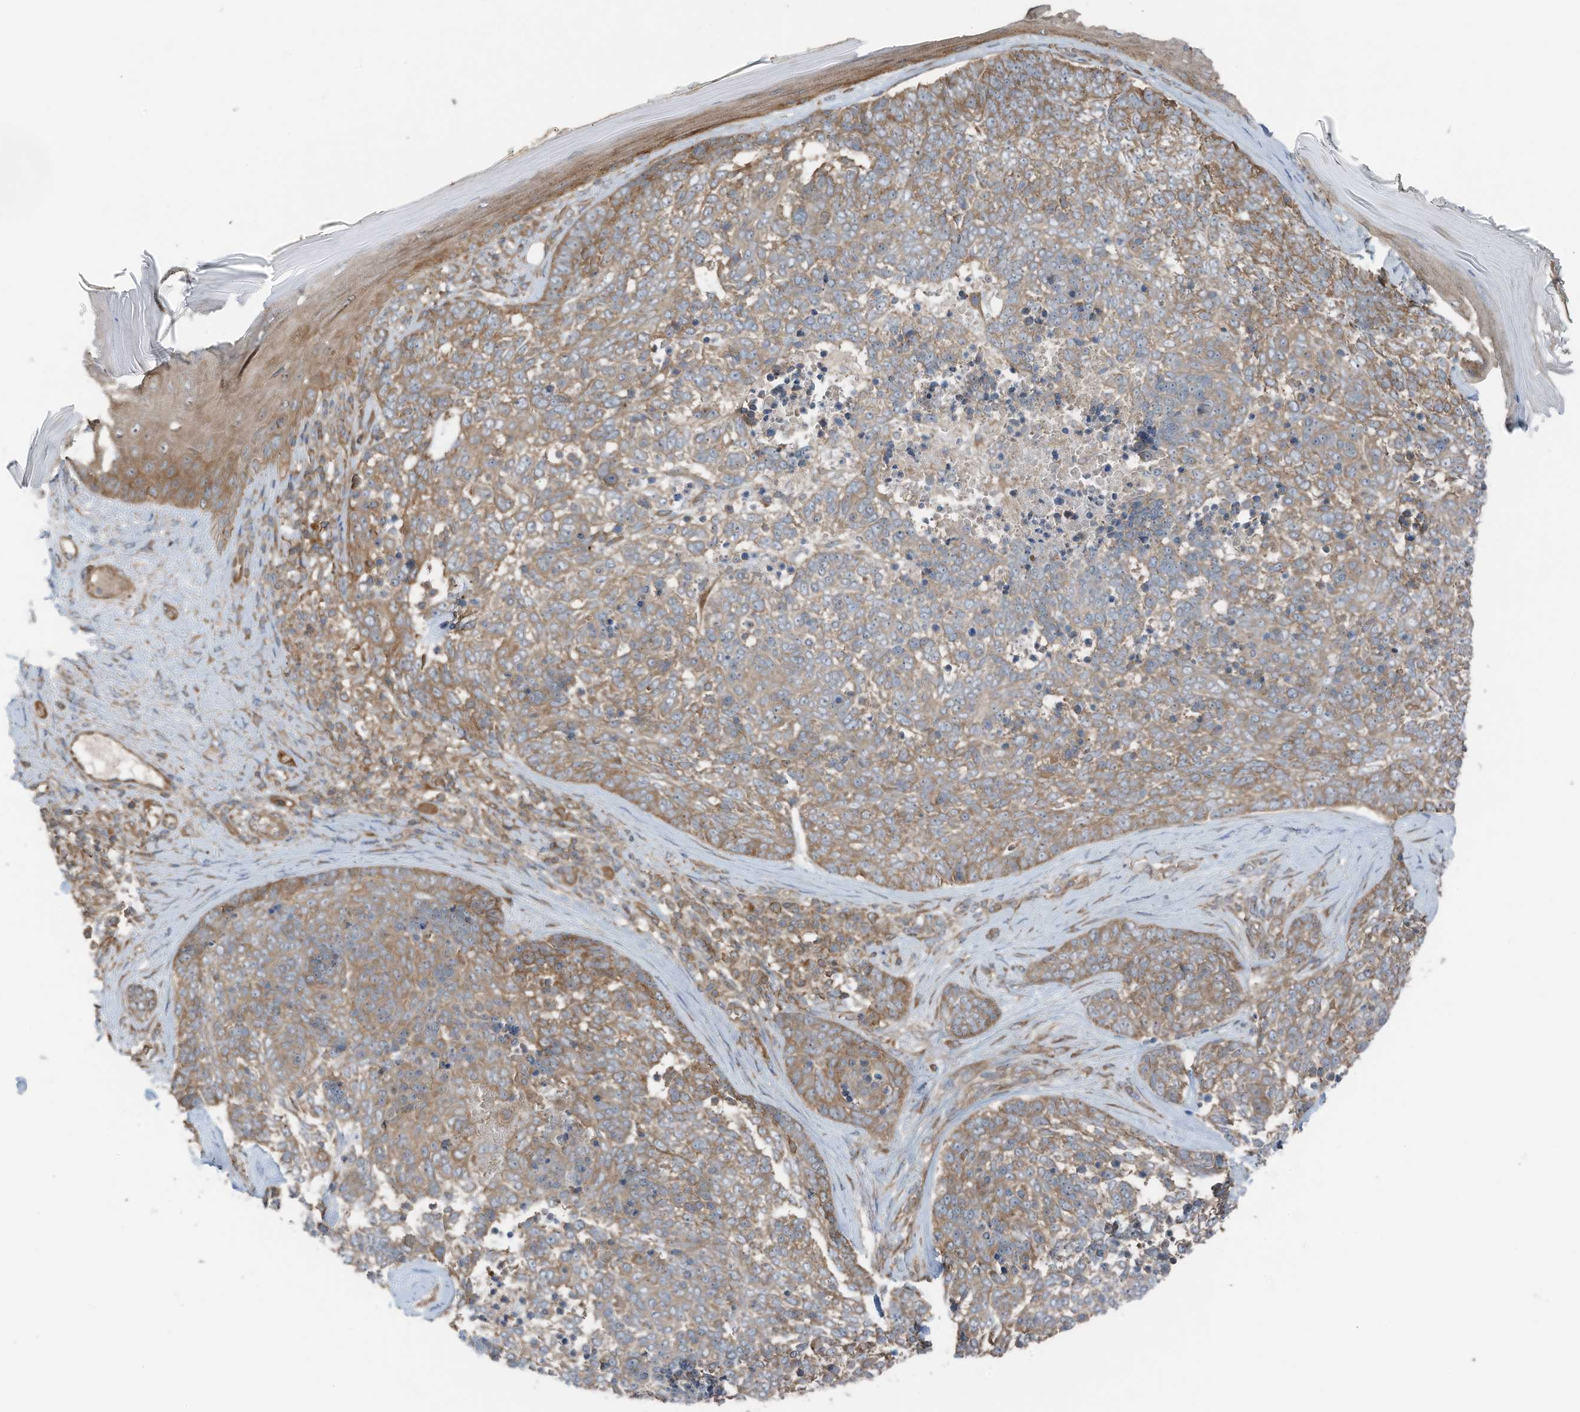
{"staining": {"intensity": "moderate", "quantity": ">75%", "location": "cytoplasmic/membranous"}, "tissue": "skin cancer", "cell_type": "Tumor cells", "image_type": "cancer", "snomed": [{"axis": "morphology", "description": "Basal cell carcinoma"}, {"axis": "topography", "description": "Skin"}], "caption": "Basal cell carcinoma (skin) stained with a protein marker exhibits moderate staining in tumor cells.", "gene": "TXNDC9", "patient": {"sex": "female", "age": 81}}